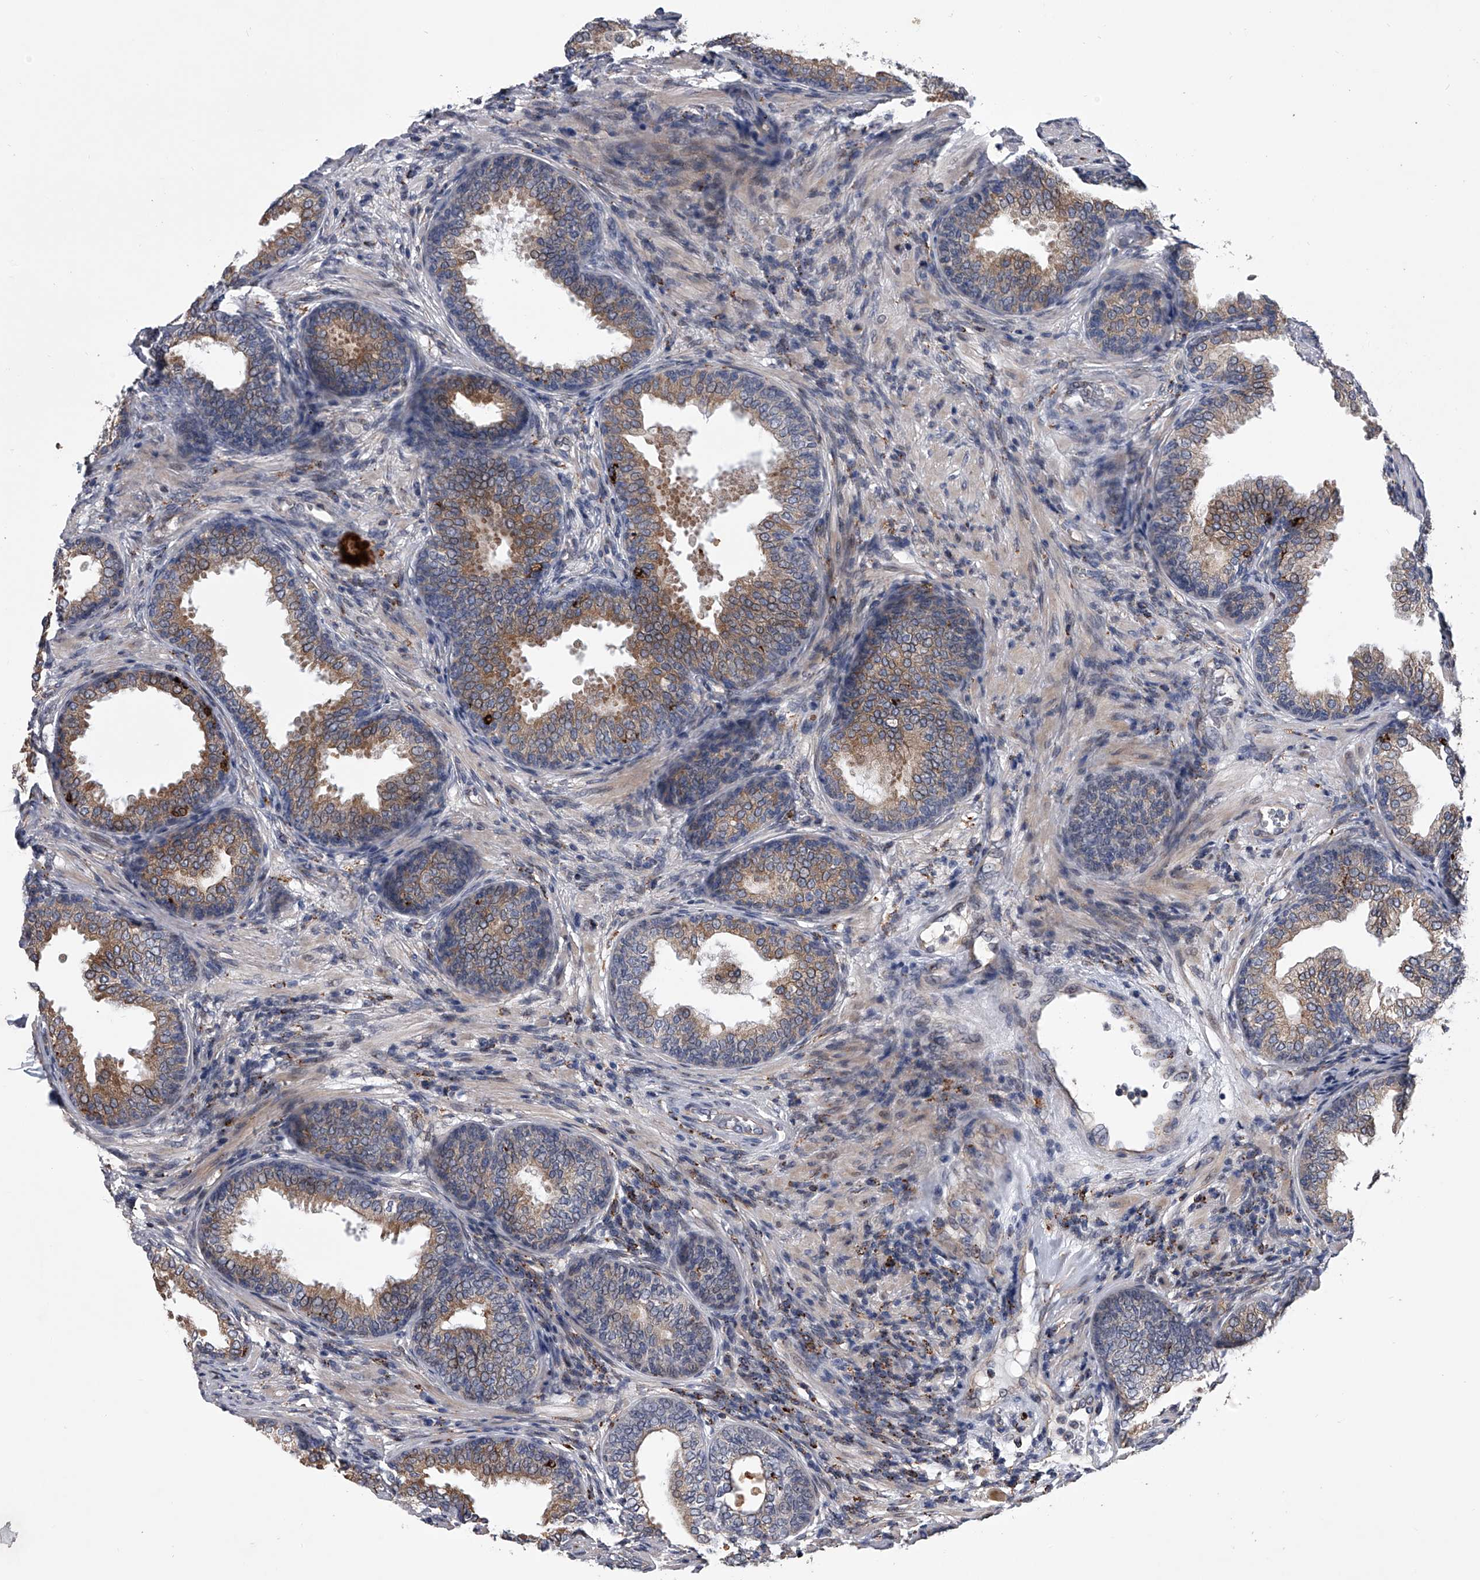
{"staining": {"intensity": "moderate", "quantity": "25%-75%", "location": "cytoplasmic/membranous"}, "tissue": "prostate", "cell_type": "Glandular cells", "image_type": "normal", "snomed": [{"axis": "morphology", "description": "Normal tissue, NOS"}, {"axis": "topography", "description": "Prostate"}], "caption": "Immunohistochemistry (IHC) of unremarkable human prostate reveals medium levels of moderate cytoplasmic/membranous staining in approximately 25%-75% of glandular cells.", "gene": "TRIM8", "patient": {"sex": "male", "age": 76}}